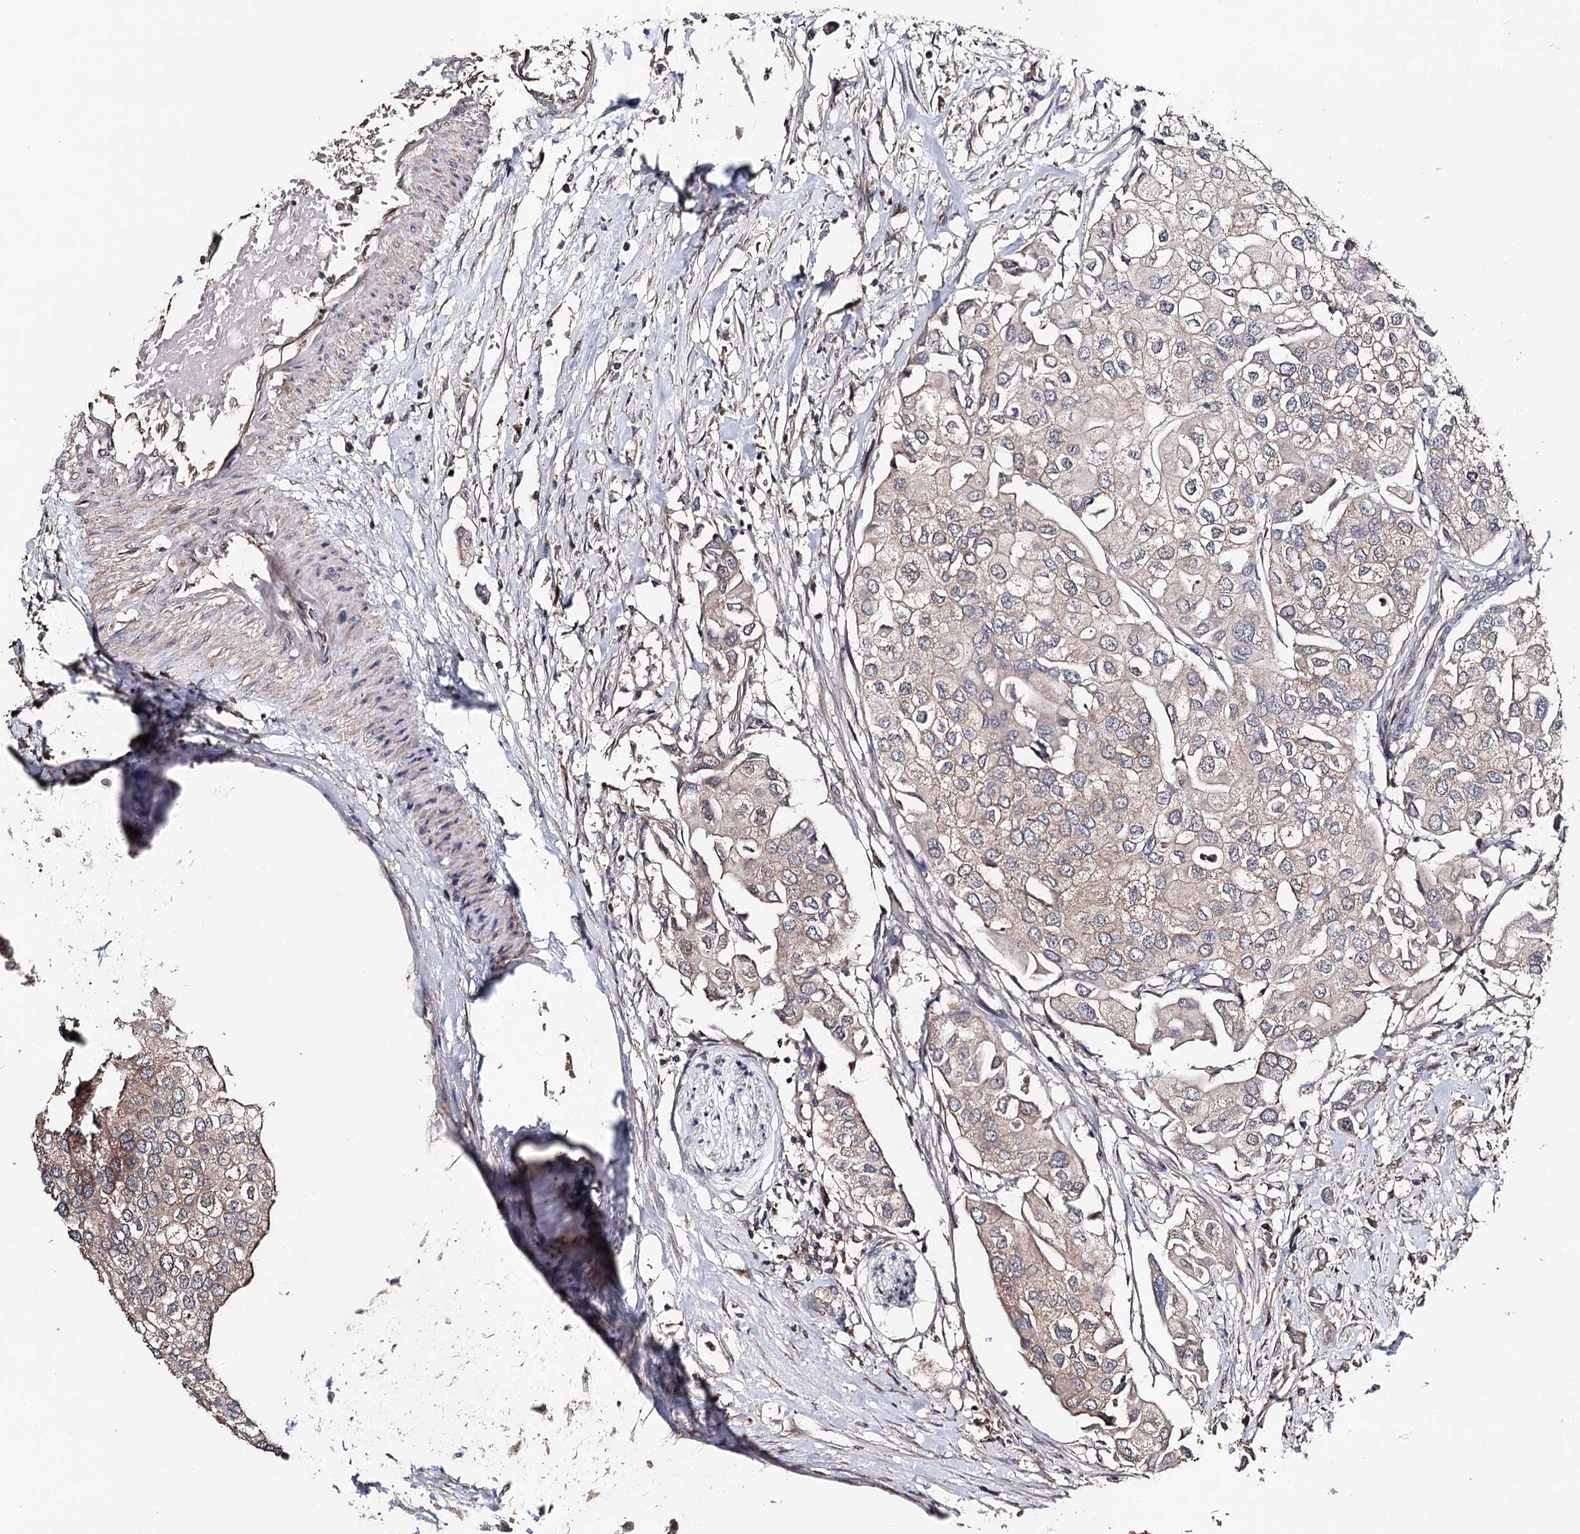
{"staining": {"intensity": "weak", "quantity": ">75%", "location": "cytoplasmic/membranous"}, "tissue": "urothelial cancer", "cell_type": "Tumor cells", "image_type": "cancer", "snomed": [{"axis": "morphology", "description": "Urothelial carcinoma, High grade"}, {"axis": "topography", "description": "Urinary bladder"}], "caption": "High-magnification brightfield microscopy of high-grade urothelial carcinoma stained with DAB (3,3'-diaminobenzidine) (brown) and counterstained with hematoxylin (blue). tumor cells exhibit weak cytoplasmic/membranous expression is identified in approximately>75% of cells. The staining is performed using DAB brown chromogen to label protein expression. The nuclei are counter-stained blue using hematoxylin.", "gene": "NOPCHAP1", "patient": {"sex": "male", "age": 64}}